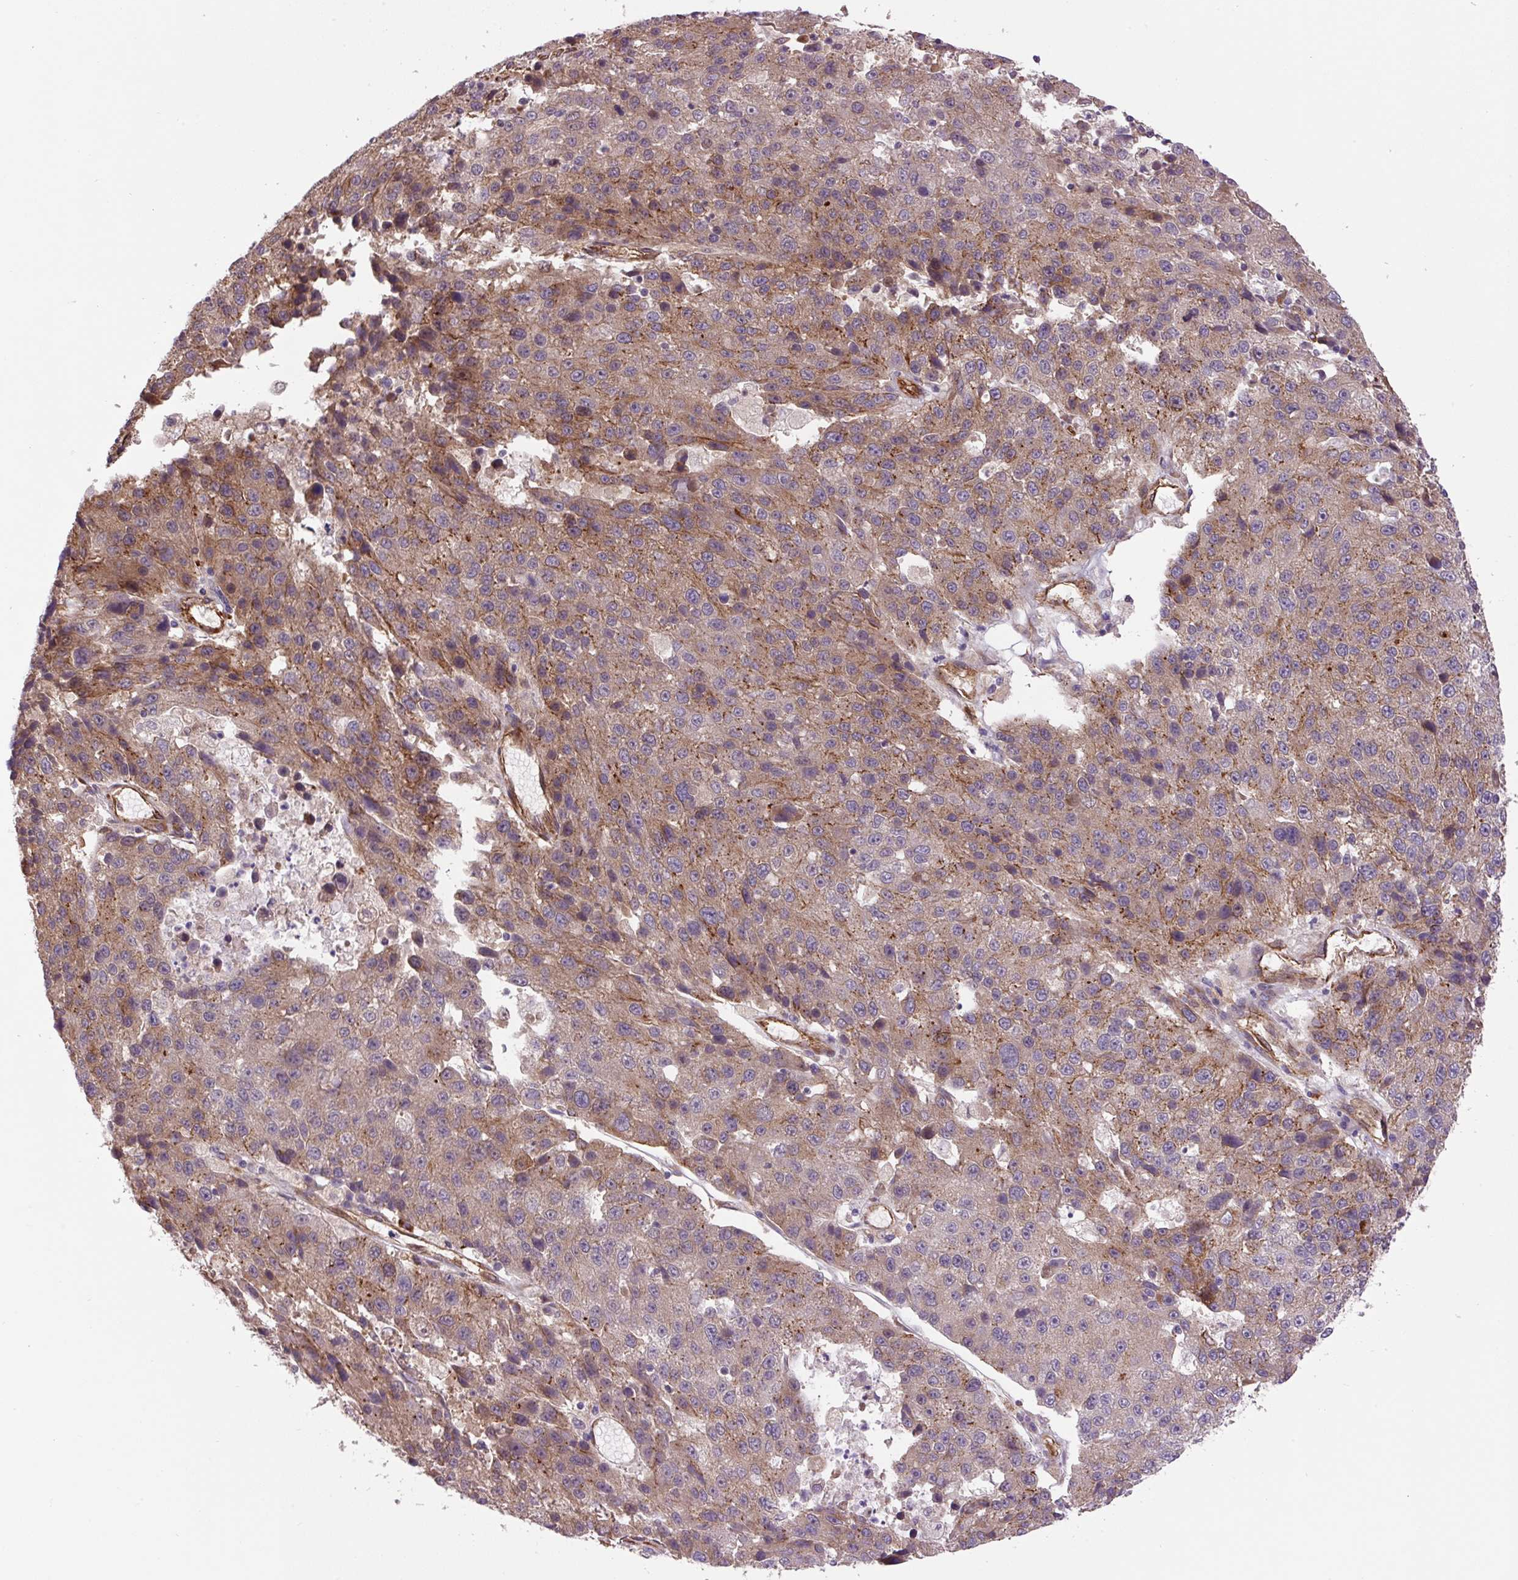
{"staining": {"intensity": "moderate", "quantity": "25%-75%", "location": "cytoplasmic/membranous"}, "tissue": "stomach cancer", "cell_type": "Tumor cells", "image_type": "cancer", "snomed": [{"axis": "morphology", "description": "Adenocarcinoma, NOS"}, {"axis": "topography", "description": "Stomach"}], "caption": "This micrograph displays immunohistochemistry (IHC) staining of human adenocarcinoma (stomach), with medium moderate cytoplasmic/membranous positivity in about 25%-75% of tumor cells.", "gene": "SEPTIN10", "patient": {"sex": "male", "age": 71}}